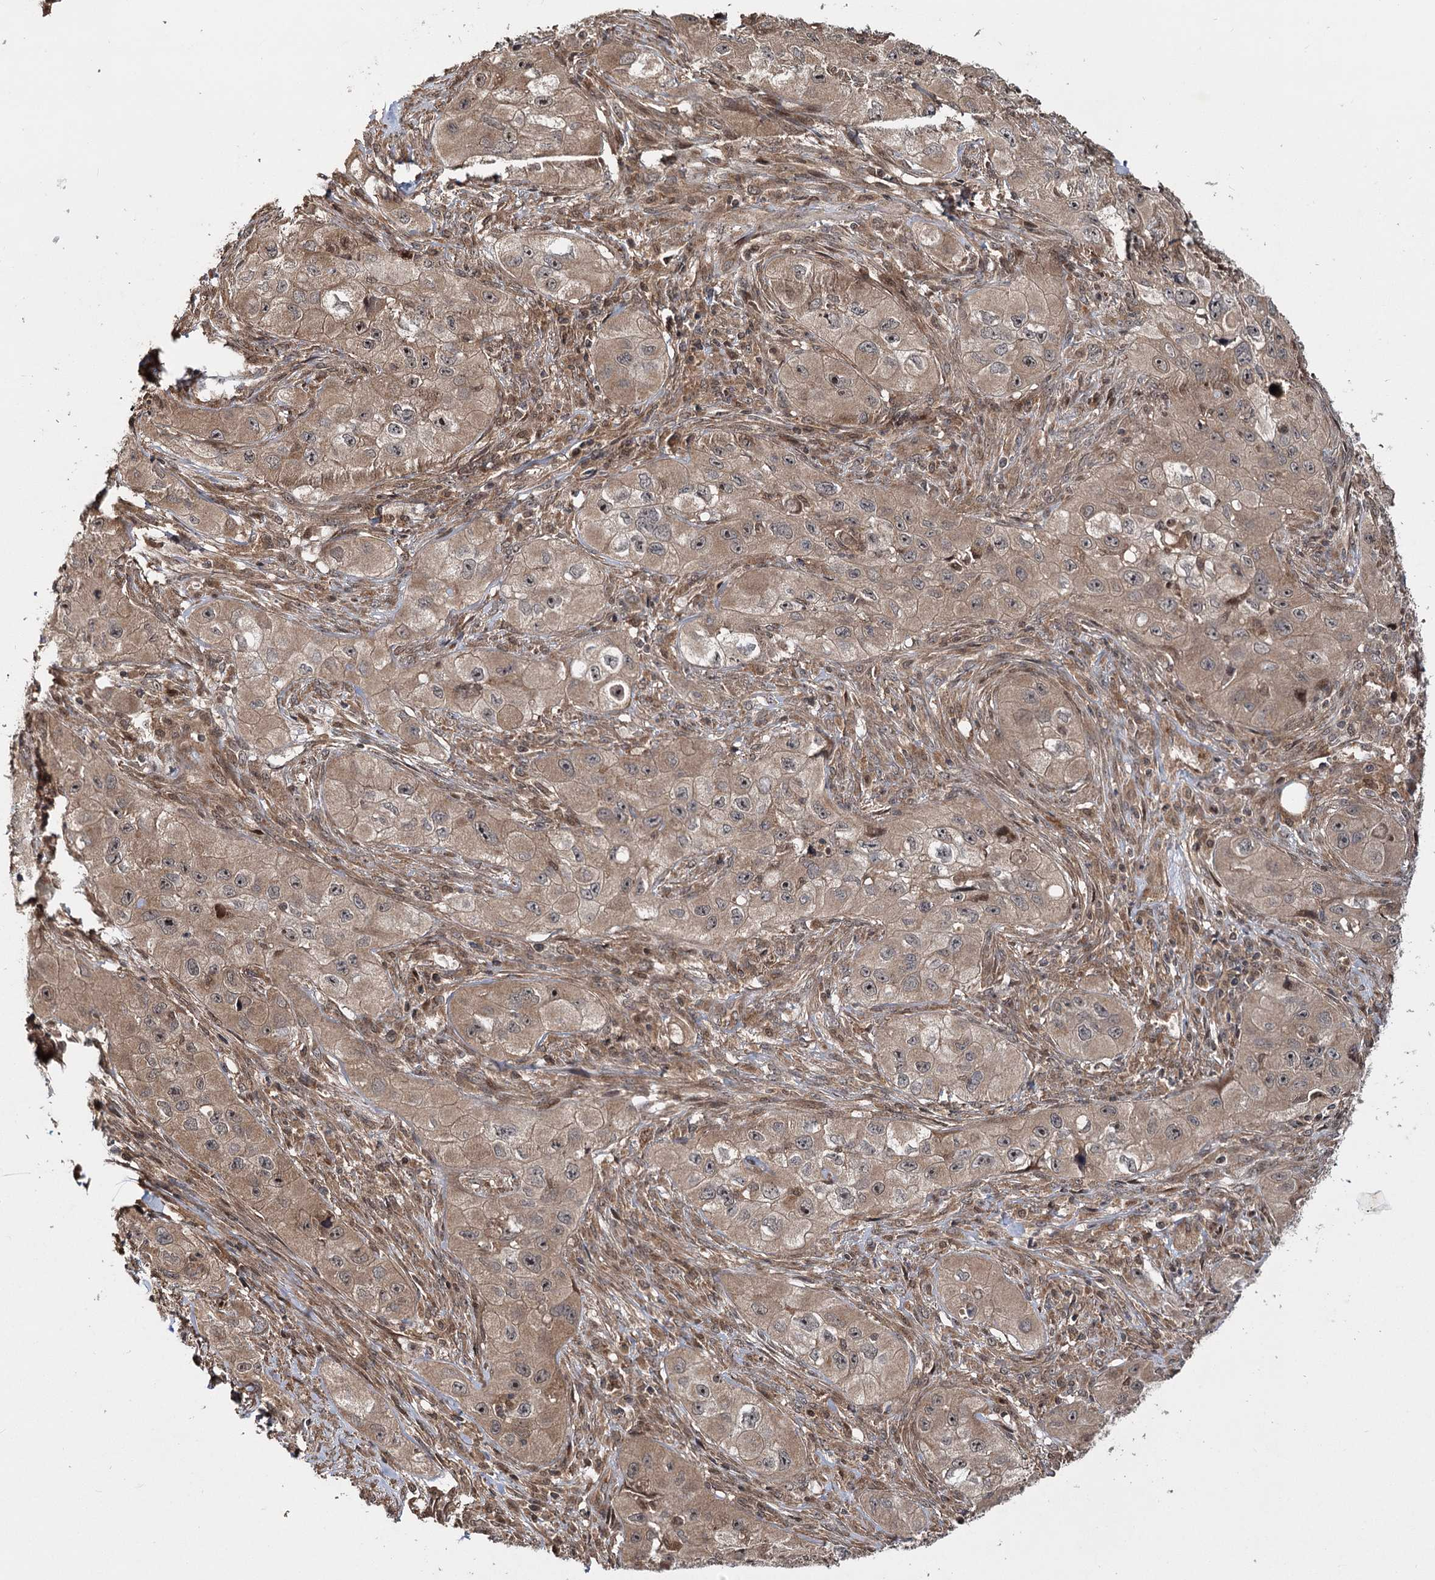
{"staining": {"intensity": "weak", "quantity": ">75%", "location": "cytoplasmic/membranous"}, "tissue": "skin cancer", "cell_type": "Tumor cells", "image_type": "cancer", "snomed": [{"axis": "morphology", "description": "Squamous cell carcinoma, NOS"}, {"axis": "topography", "description": "Skin"}, {"axis": "topography", "description": "Subcutis"}], "caption": "The photomicrograph displays a brown stain indicating the presence of a protein in the cytoplasmic/membranous of tumor cells in squamous cell carcinoma (skin).", "gene": "INSIG2", "patient": {"sex": "male", "age": 73}}